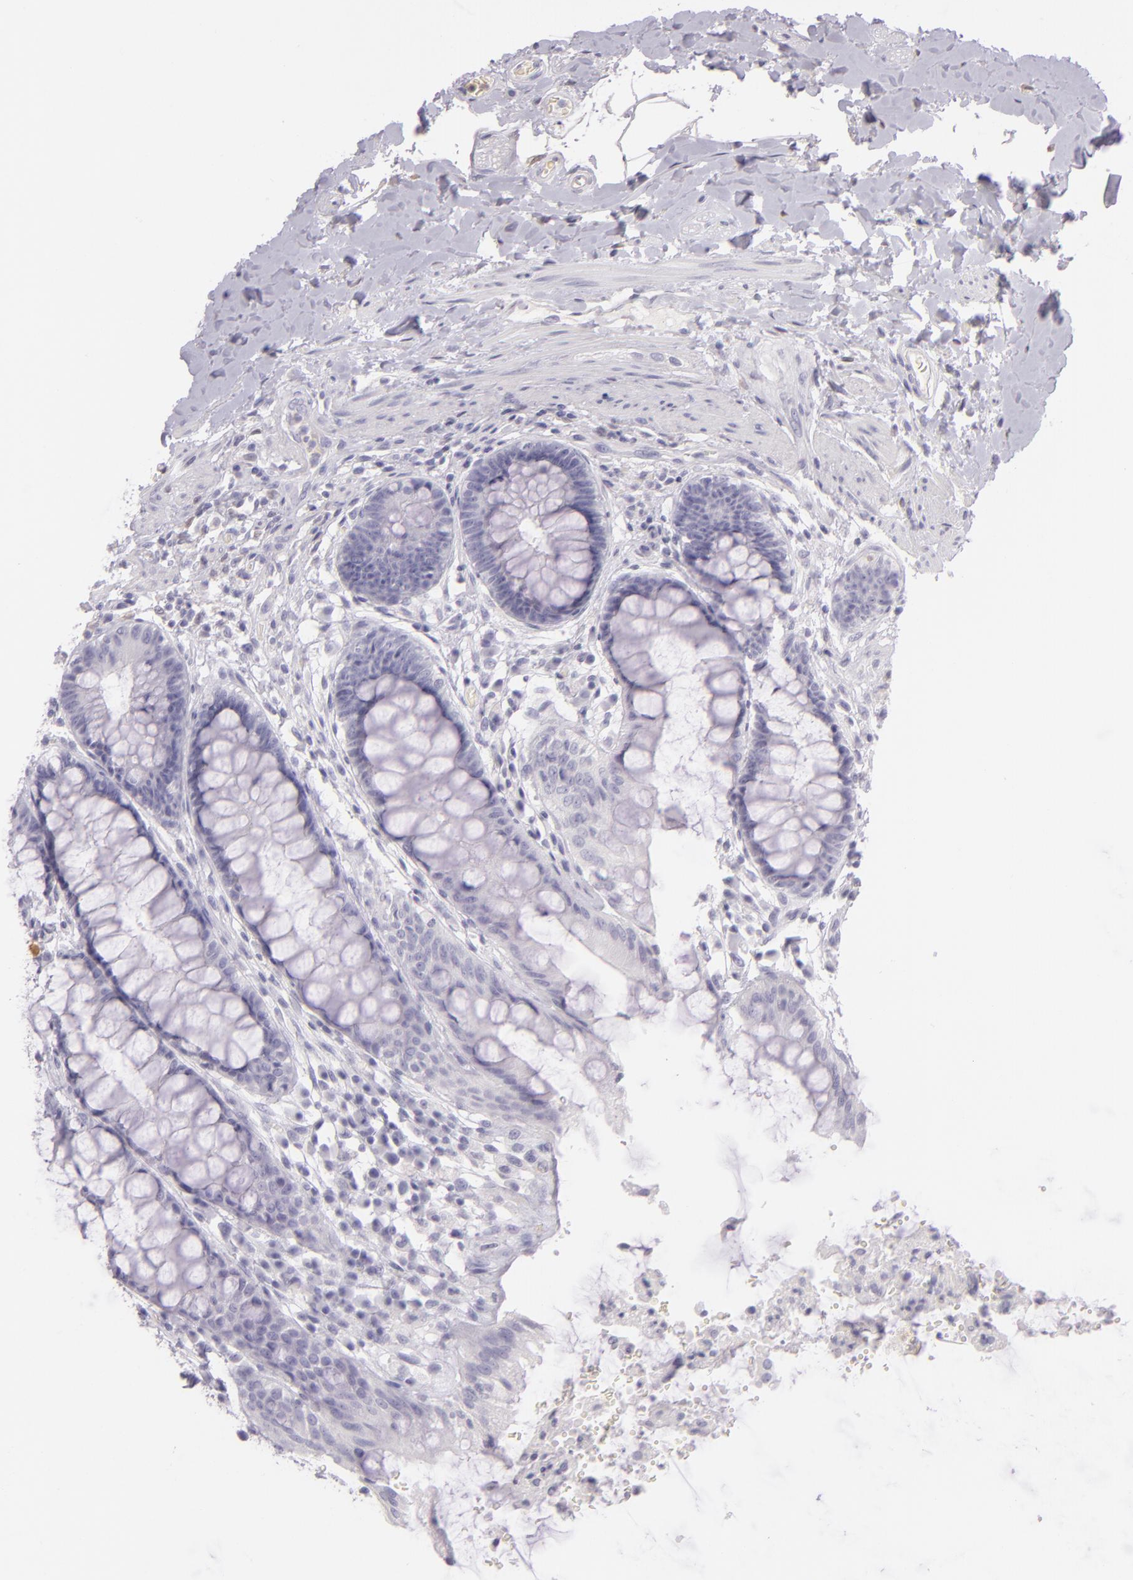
{"staining": {"intensity": "negative", "quantity": "none", "location": "none"}, "tissue": "rectum", "cell_type": "Glandular cells", "image_type": "normal", "snomed": [{"axis": "morphology", "description": "Normal tissue, NOS"}, {"axis": "topography", "description": "Rectum"}], "caption": "This is a photomicrograph of IHC staining of benign rectum, which shows no expression in glandular cells. The staining was performed using DAB (3,3'-diaminobenzidine) to visualize the protein expression in brown, while the nuclei were stained in blue with hematoxylin (Magnification: 20x).", "gene": "CBS", "patient": {"sex": "female", "age": 46}}